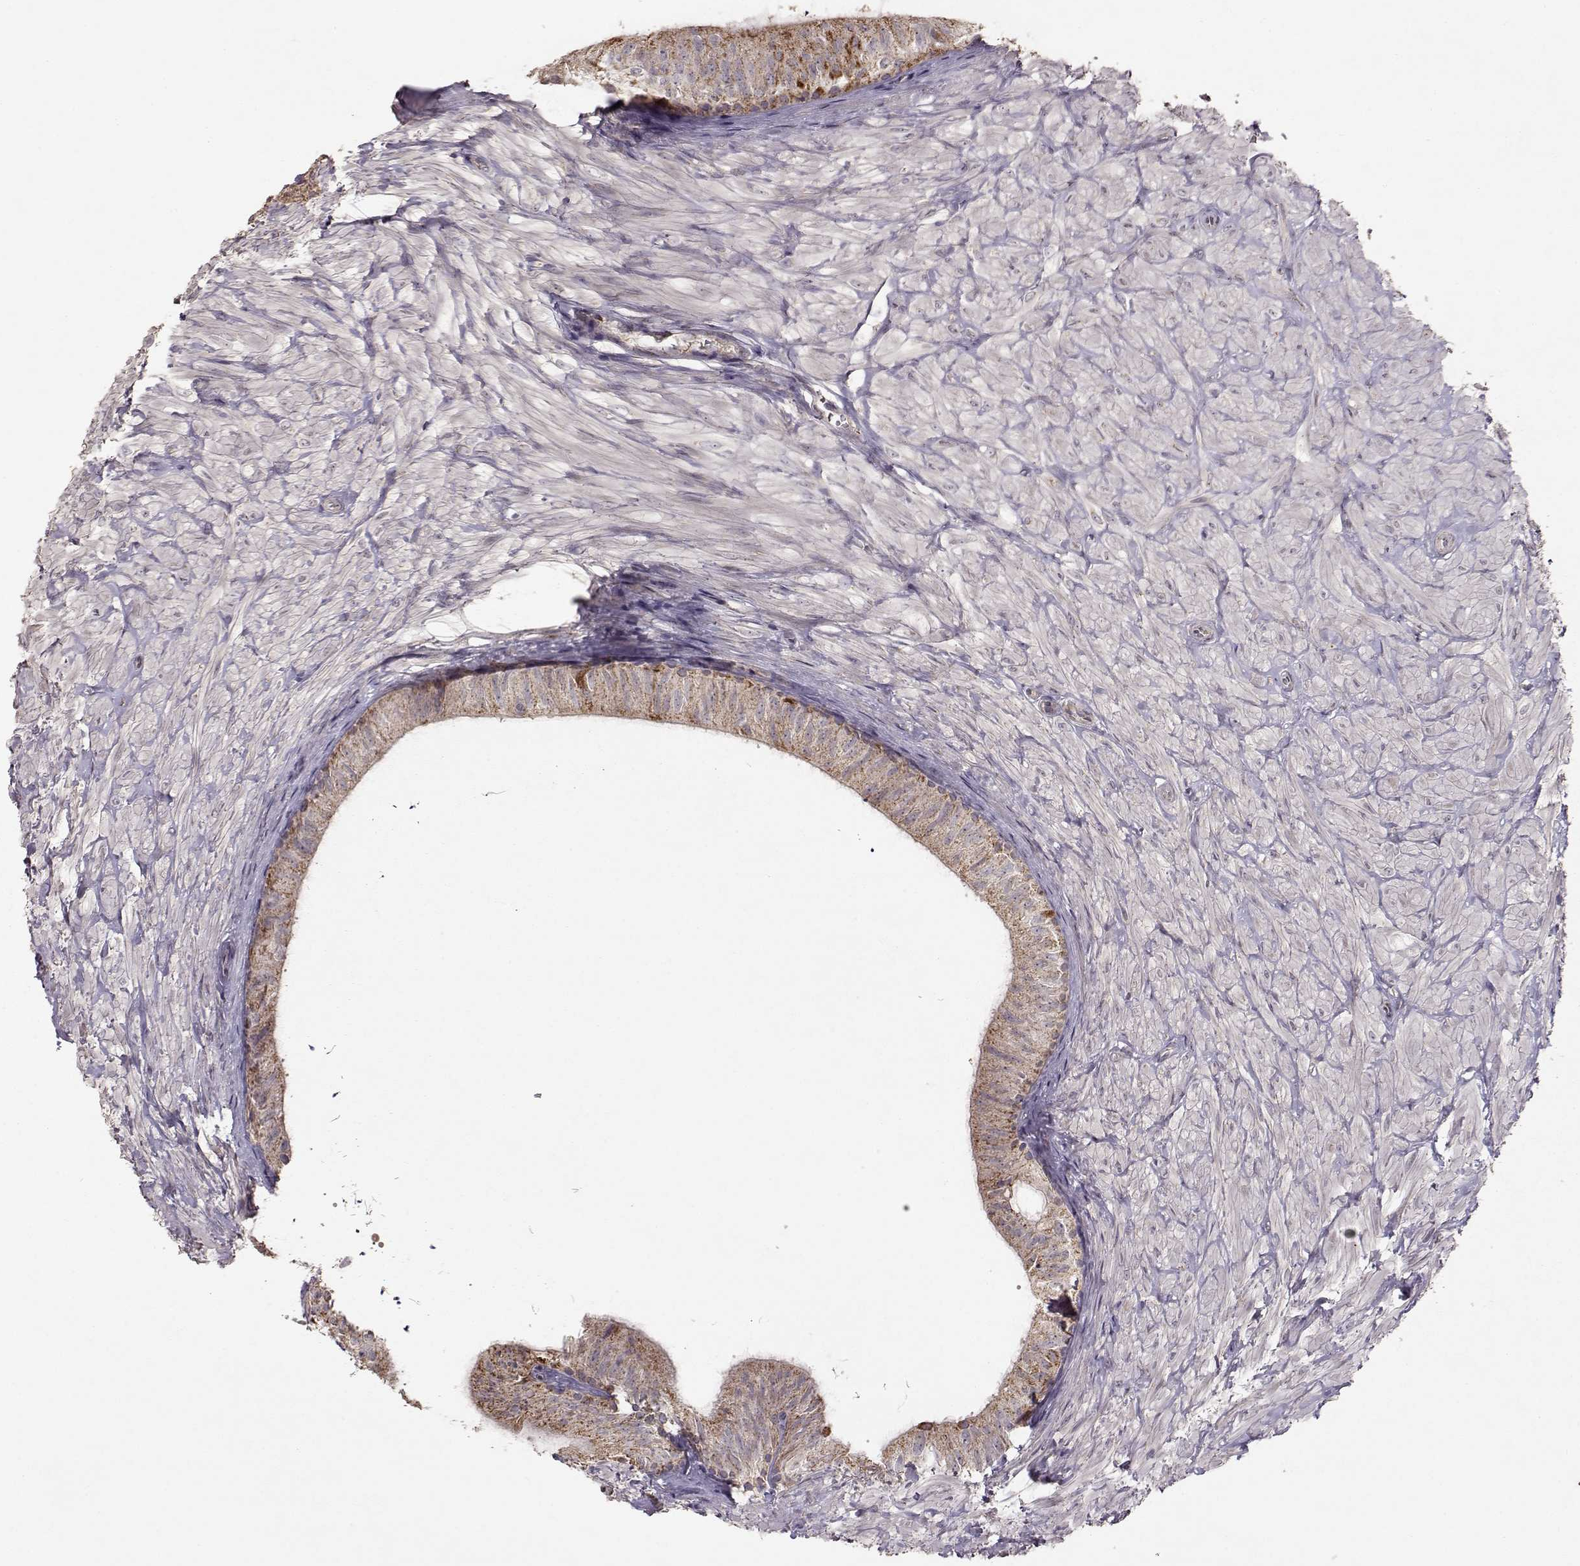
{"staining": {"intensity": "moderate", "quantity": ">75%", "location": "cytoplasmic/membranous"}, "tissue": "epididymis", "cell_type": "Glandular cells", "image_type": "normal", "snomed": [{"axis": "morphology", "description": "Normal tissue, NOS"}, {"axis": "topography", "description": "Epididymis"}], "caption": "High-power microscopy captured an immunohistochemistry micrograph of benign epididymis, revealing moderate cytoplasmic/membranous staining in about >75% of glandular cells.", "gene": "CMTM3", "patient": {"sex": "male", "age": 32}}